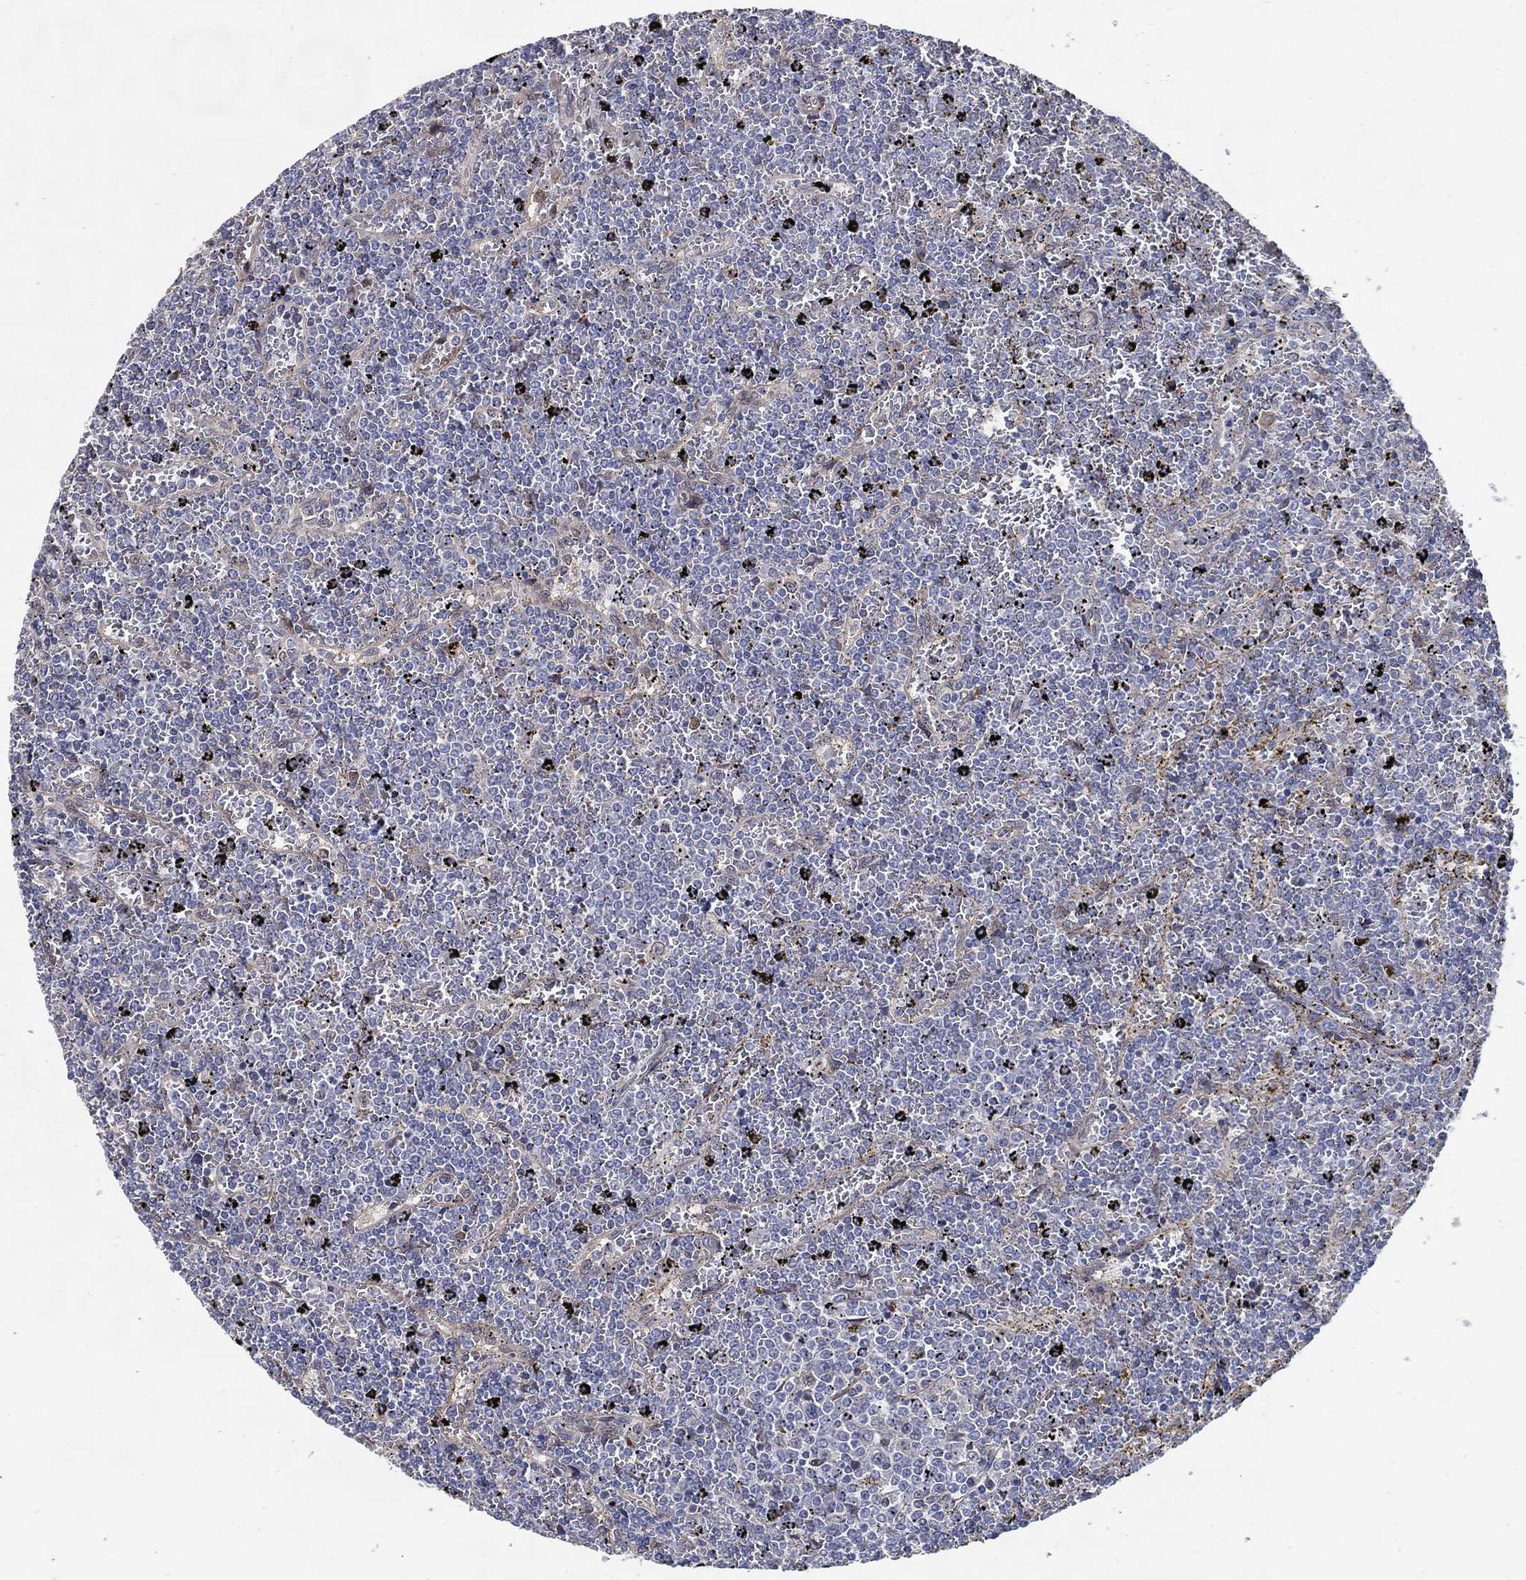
{"staining": {"intensity": "negative", "quantity": "none", "location": "none"}, "tissue": "lymphoma", "cell_type": "Tumor cells", "image_type": "cancer", "snomed": [{"axis": "morphology", "description": "Malignant lymphoma, non-Hodgkin's type, Low grade"}, {"axis": "topography", "description": "Spleen"}], "caption": "The photomicrograph demonstrates no staining of tumor cells in low-grade malignant lymphoma, non-Hodgkin's type.", "gene": "ARHGAP11A", "patient": {"sex": "female", "age": 77}}